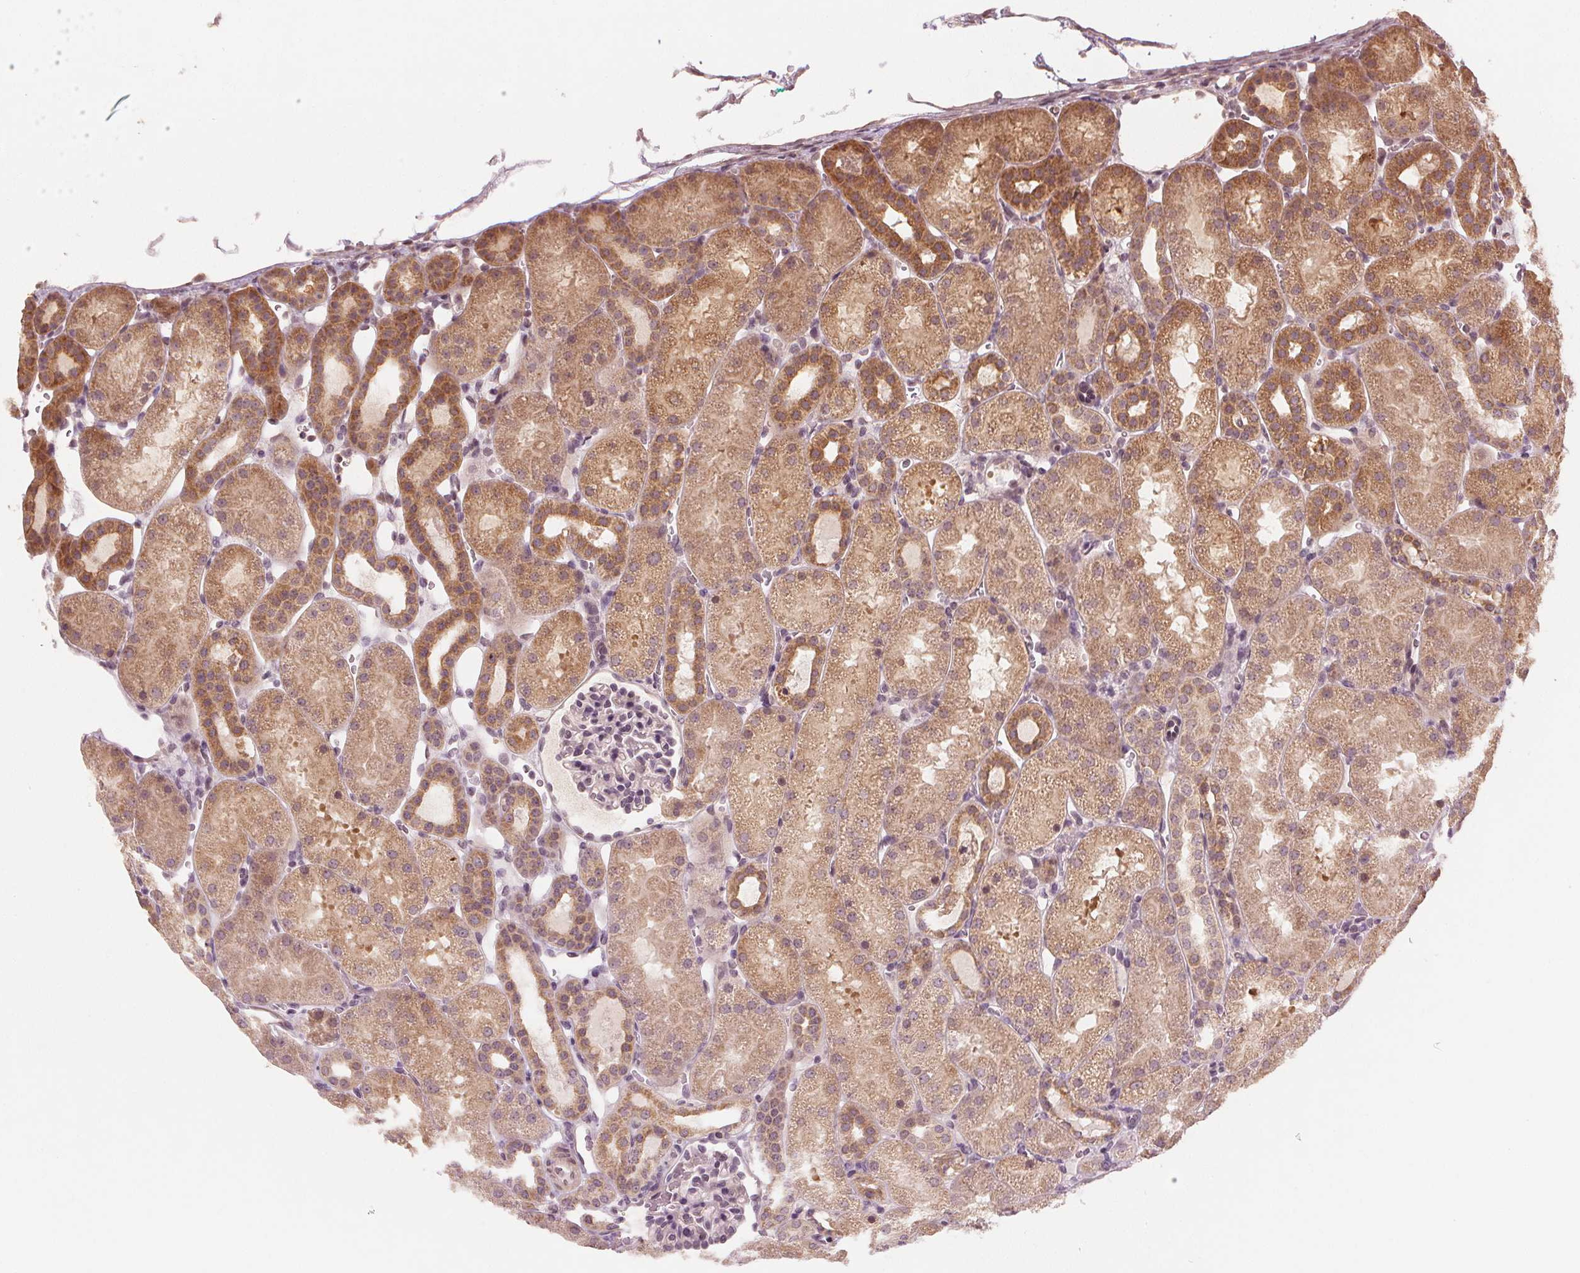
{"staining": {"intensity": "negative", "quantity": "none", "location": "none"}, "tissue": "kidney", "cell_type": "Cells in glomeruli", "image_type": "normal", "snomed": [{"axis": "morphology", "description": "Normal tissue, NOS"}, {"axis": "topography", "description": "Kidney"}], "caption": "A photomicrograph of human kidney is negative for staining in cells in glomeruli. (Immunohistochemistry, brightfield microscopy, high magnification).", "gene": "CLBA1", "patient": {"sex": "male", "age": 2}}